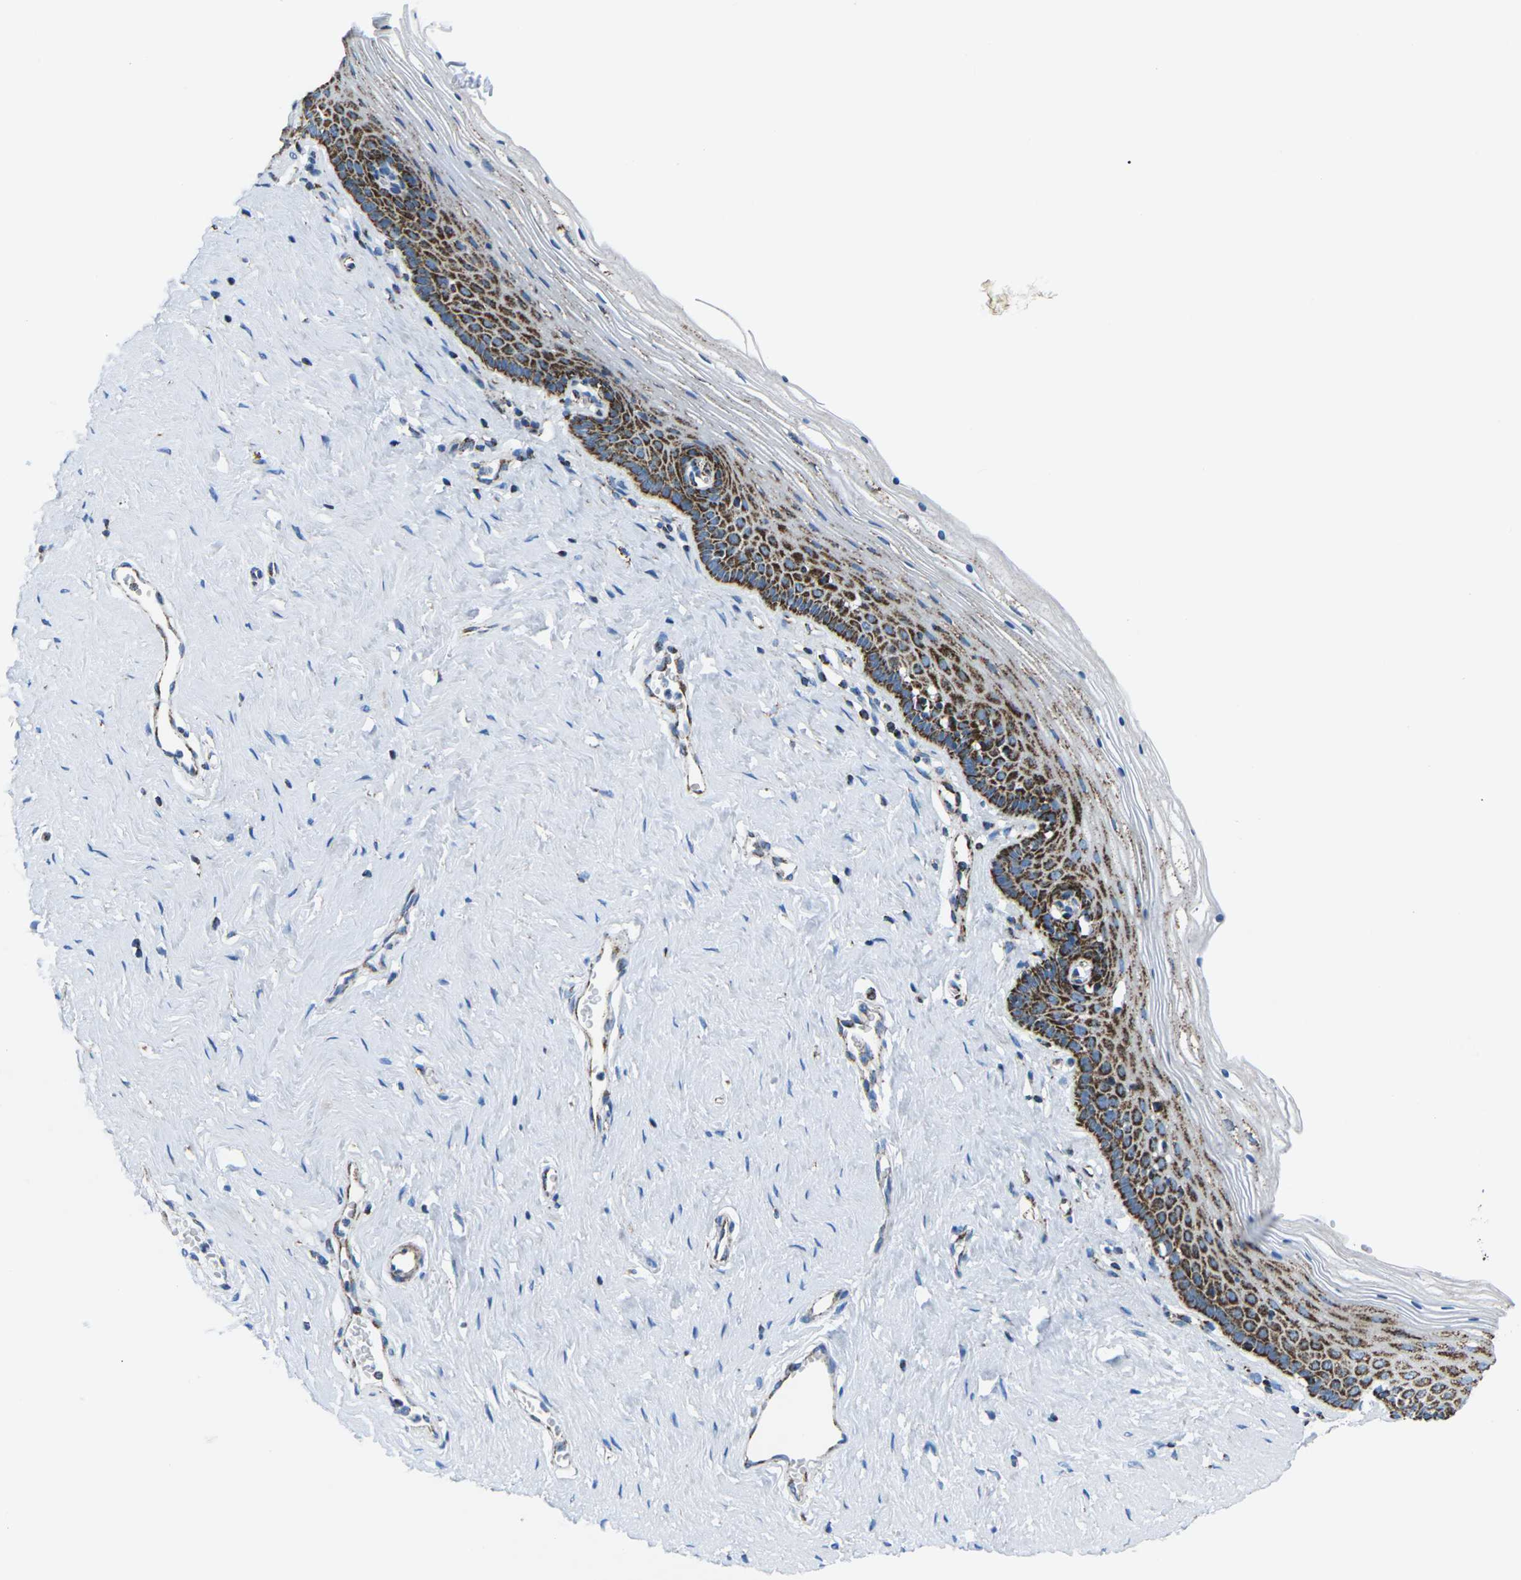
{"staining": {"intensity": "strong", "quantity": "25%-75%", "location": "cytoplasmic/membranous"}, "tissue": "vagina", "cell_type": "Squamous epithelial cells", "image_type": "normal", "snomed": [{"axis": "morphology", "description": "Normal tissue, NOS"}, {"axis": "topography", "description": "Vagina"}], "caption": "Vagina stained with DAB IHC reveals high levels of strong cytoplasmic/membranous staining in about 25%-75% of squamous epithelial cells.", "gene": "MT", "patient": {"sex": "female", "age": 32}}